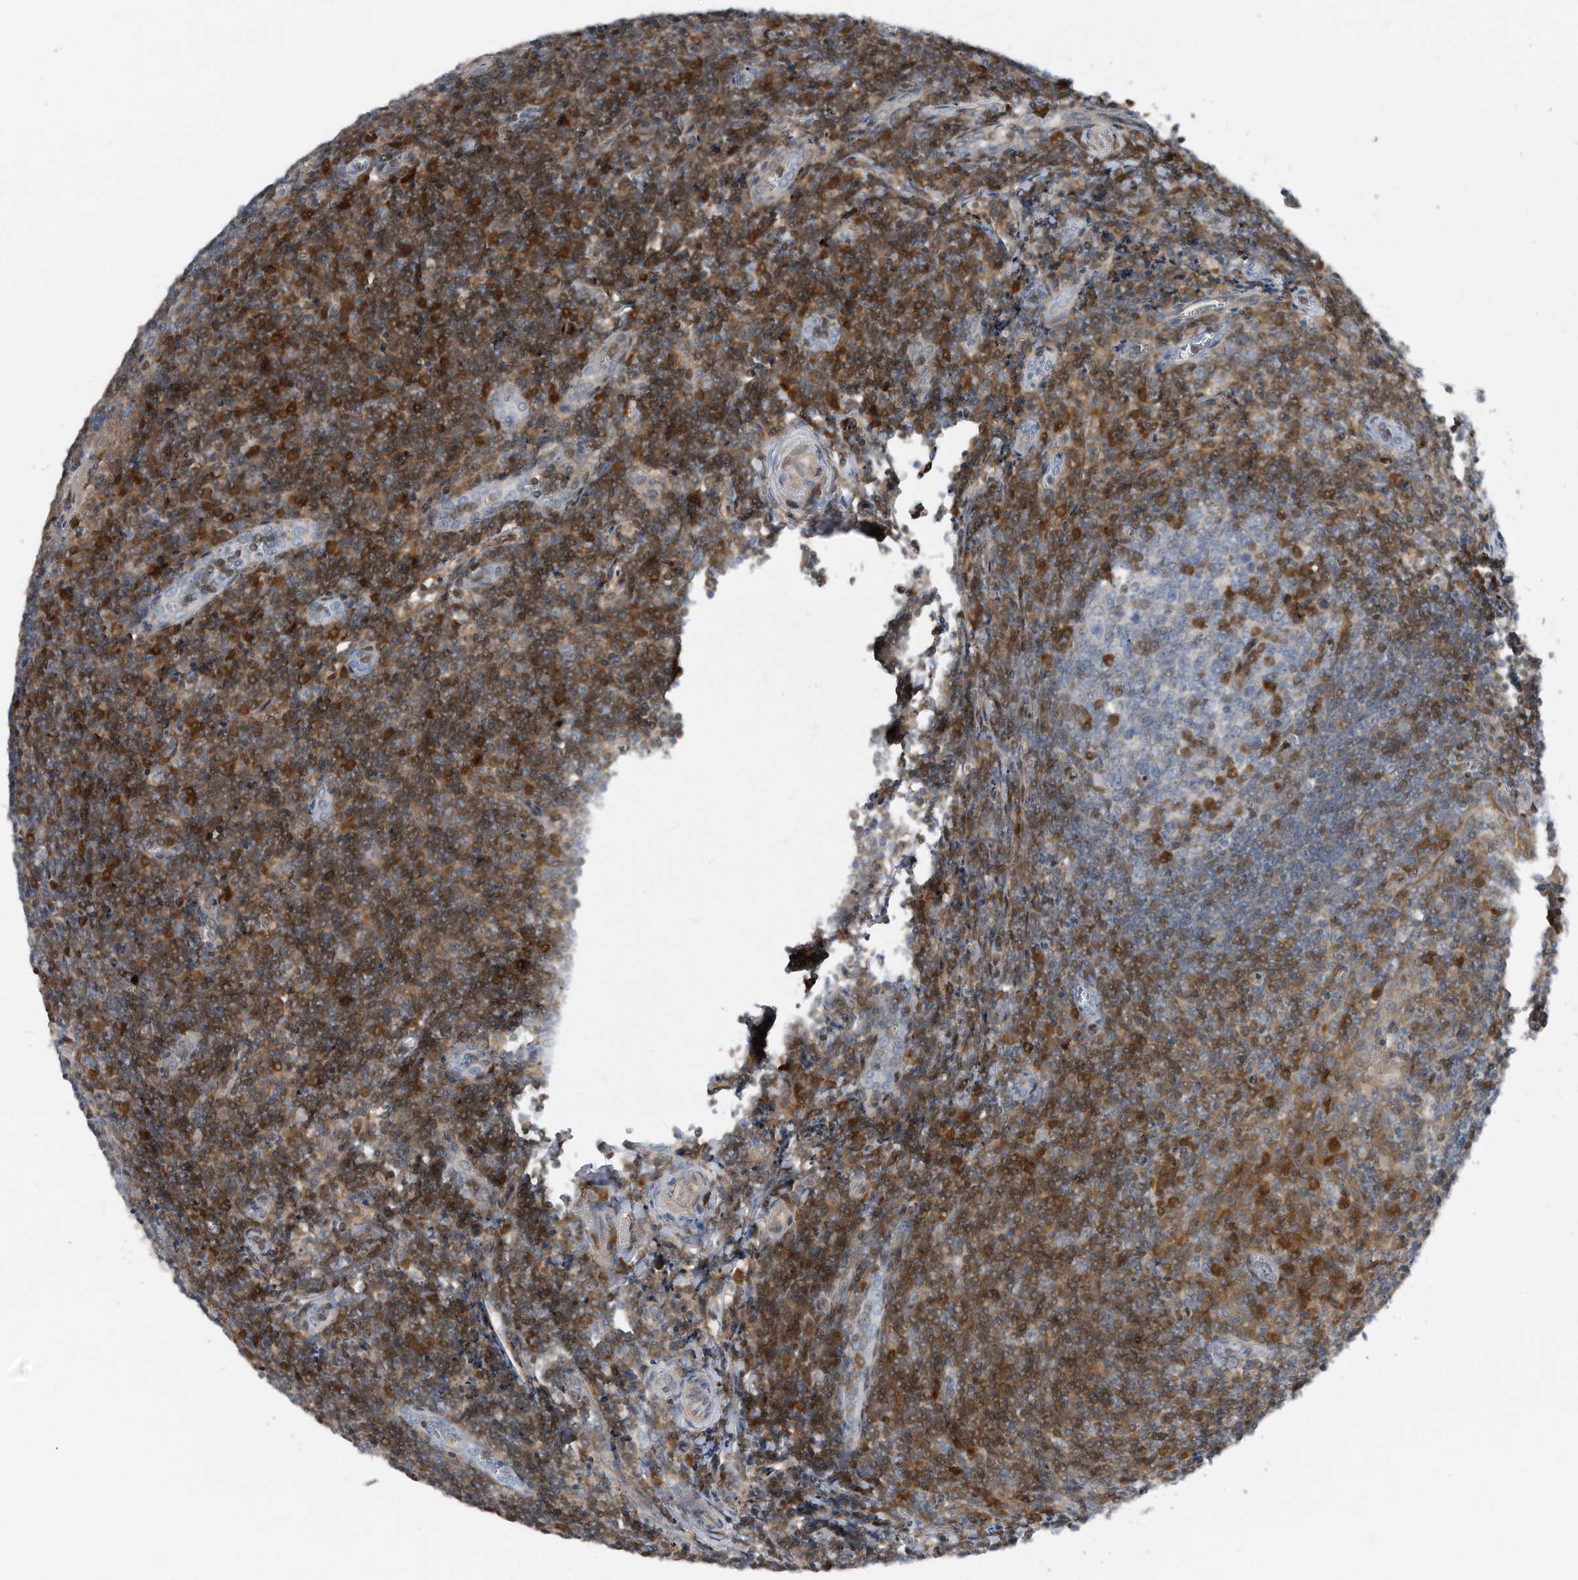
{"staining": {"intensity": "moderate", "quantity": "<25%", "location": "cytoplasmic/membranous"}, "tissue": "tonsil", "cell_type": "Germinal center cells", "image_type": "normal", "snomed": [{"axis": "morphology", "description": "Normal tissue, NOS"}, {"axis": "topography", "description": "Tonsil"}], "caption": "Immunohistochemical staining of normal tonsil shows <25% levels of moderate cytoplasmic/membranous protein positivity in about <25% of germinal center cells.", "gene": "MAP2K6", "patient": {"sex": "male", "age": 27}}